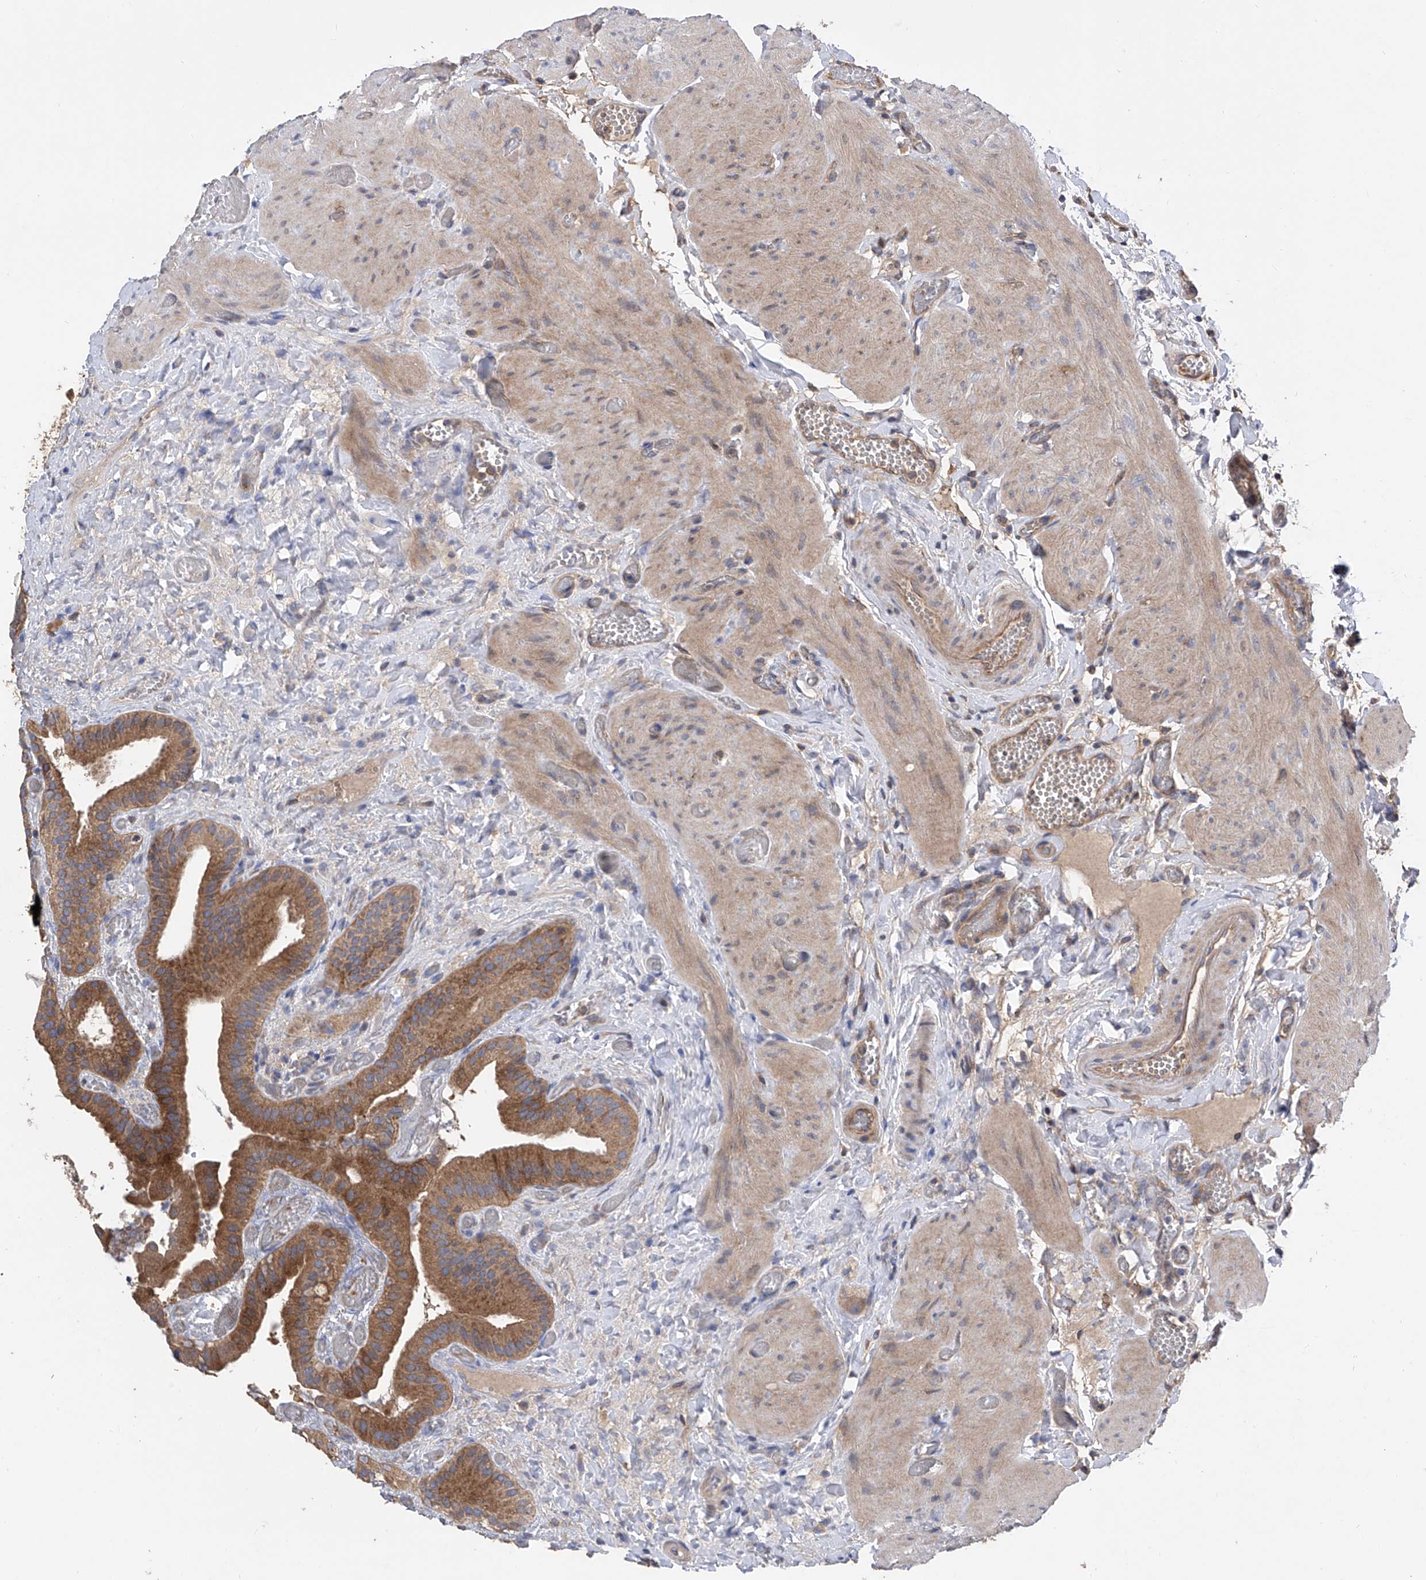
{"staining": {"intensity": "moderate", "quantity": ">75%", "location": "cytoplasmic/membranous"}, "tissue": "gallbladder", "cell_type": "Glandular cells", "image_type": "normal", "snomed": [{"axis": "morphology", "description": "Normal tissue, NOS"}, {"axis": "topography", "description": "Gallbladder"}], "caption": "Immunohistochemistry micrograph of unremarkable gallbladder stained for a protein (brown), which shows medium levels of moderate cytoplasmic/membranous expression in about >75% of glandular cells.", "gene": "PTK2", "patient": {"sex": "female", "age": 64}}